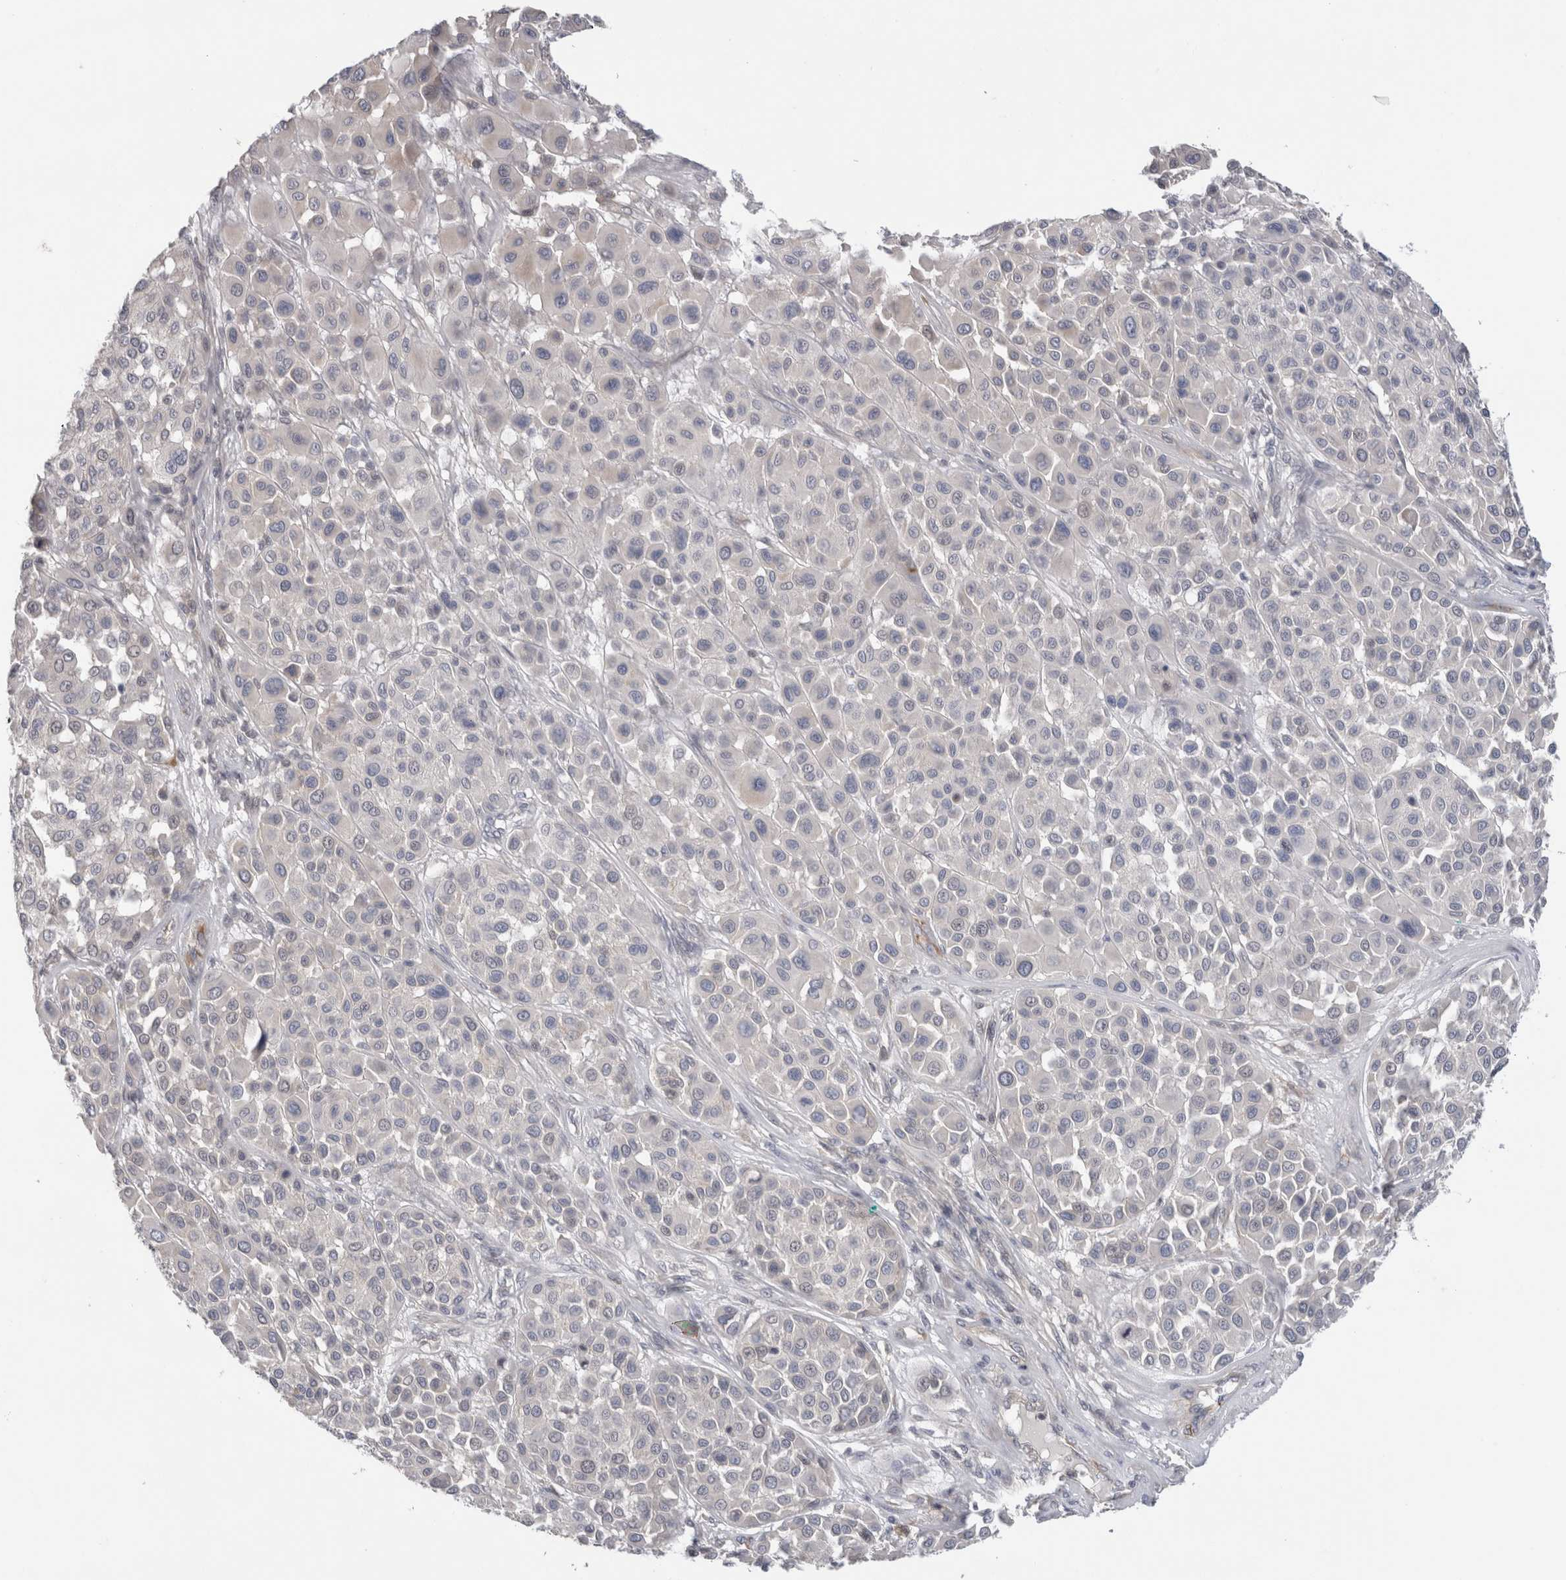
{"staining": {"intensity": "negative", "quantity": "none", "location": "none"}, "tissue": "melanoma", "cell_type": "Tumor cells", "image_type": "cancer", "snomed": [{"axis": "morphology", "description": "Malignant melanoma, Metastatic site"}, {"axis": "topography", "description": "Soft tissue"}], "caption": "Malignant melanoma (metastatic site) stained for a protein using immunohistochemistry (IHC) shows no staining tumor cells.", "gene": "SYTL5", "patient": {"sex": "male", "age": 41}}